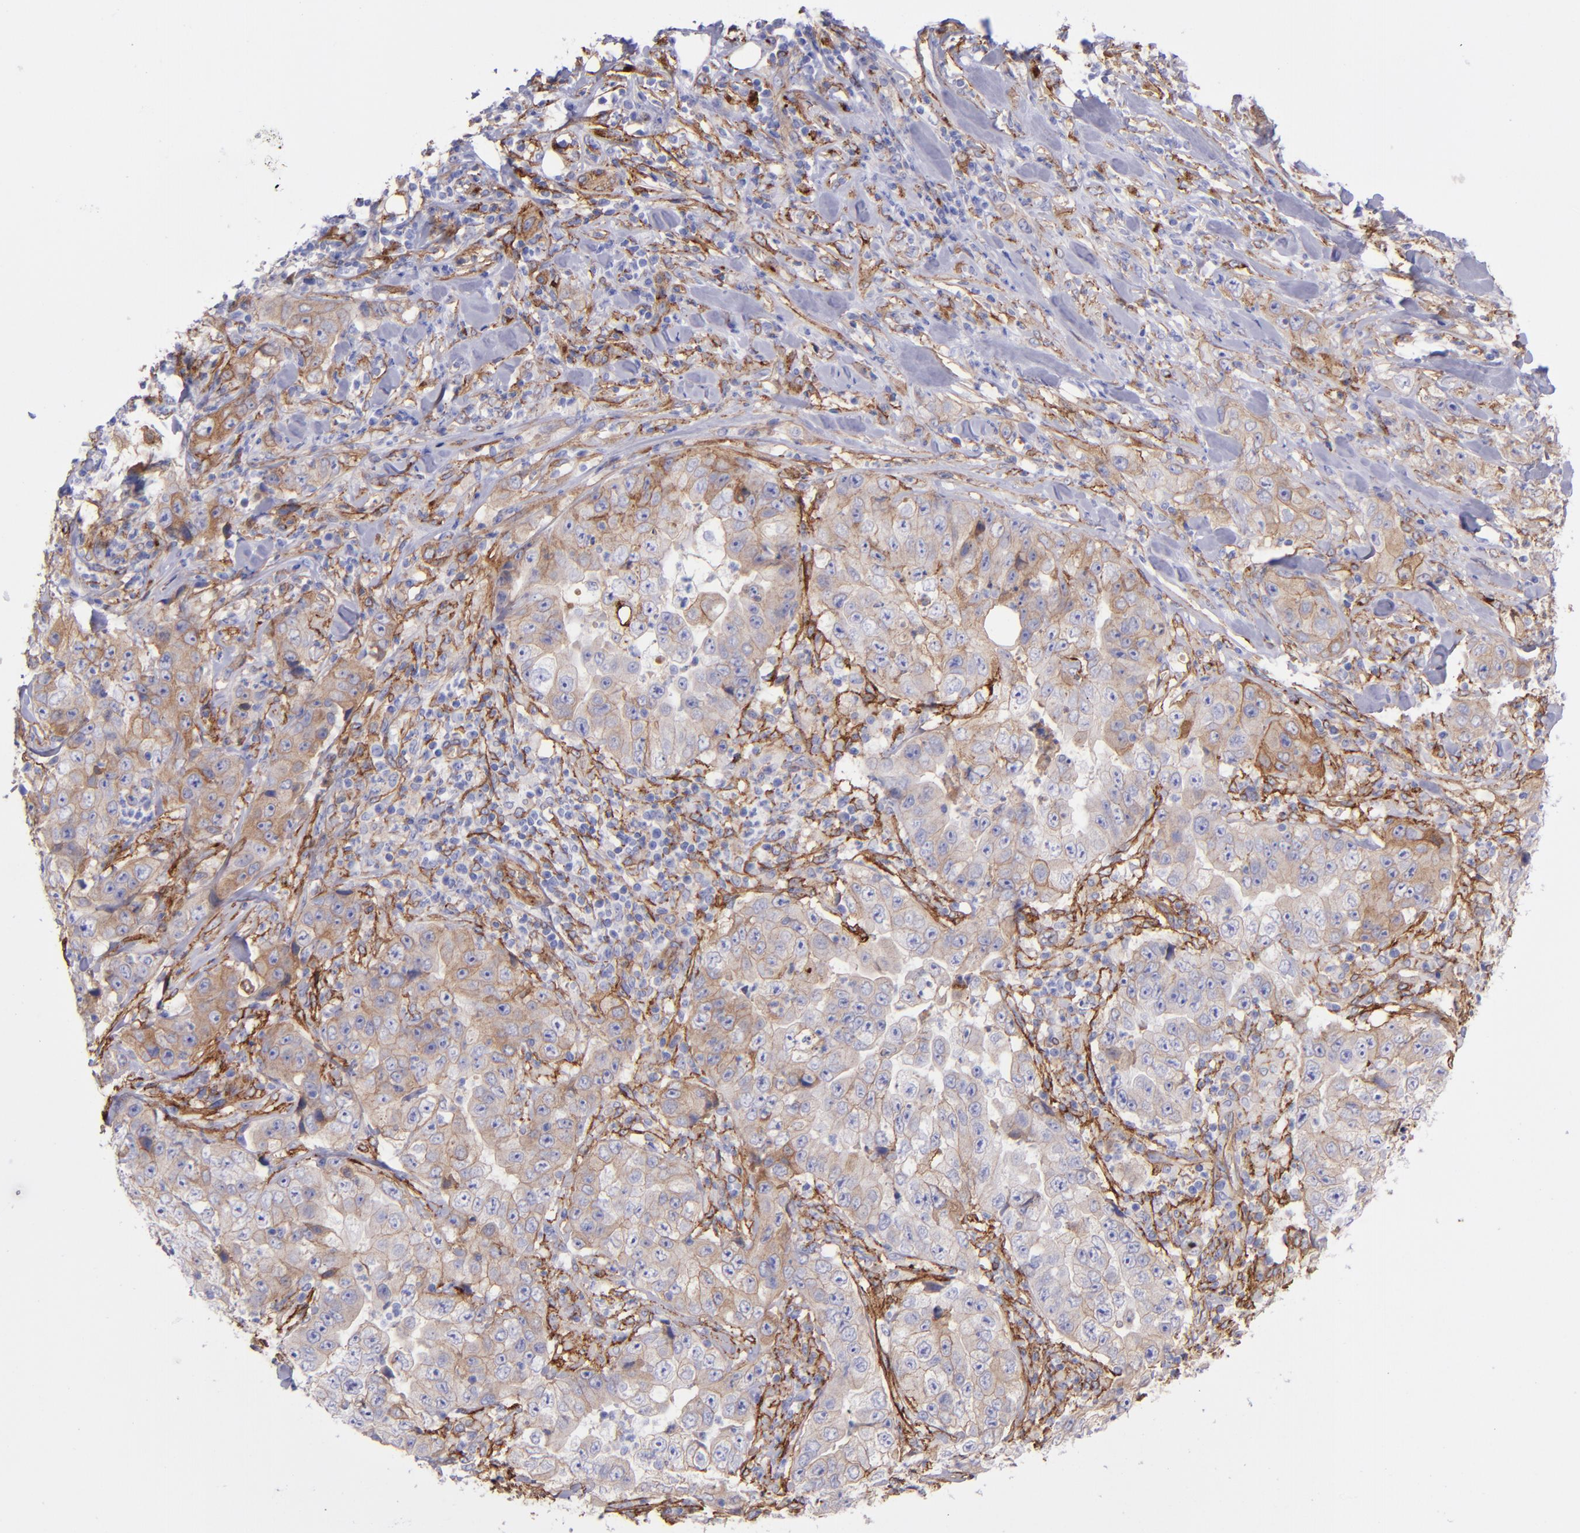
{"staining": {"intensity": "weak", "quantity": "25%-75%", "location": "cytoplasmic/membranous"}, "tissue": "lung cancer", "cell_type": "Tumor cells", "image_type": "cancer", "snomed": [{"axis": "morphology", "description": "Squamous cell carcinoma, NOS"}, {"axis": "topography", "description": "Lung"}], "caption": "Immunohistochemical staining of human squamous cell carcinoma (lung) reveals low levels of weak cytoplasmic/membranous protein staining in approximately 25%-75% of tumor cells.", "gene": "ITGAV", "patient": {"sex": "male", "age": 64}}